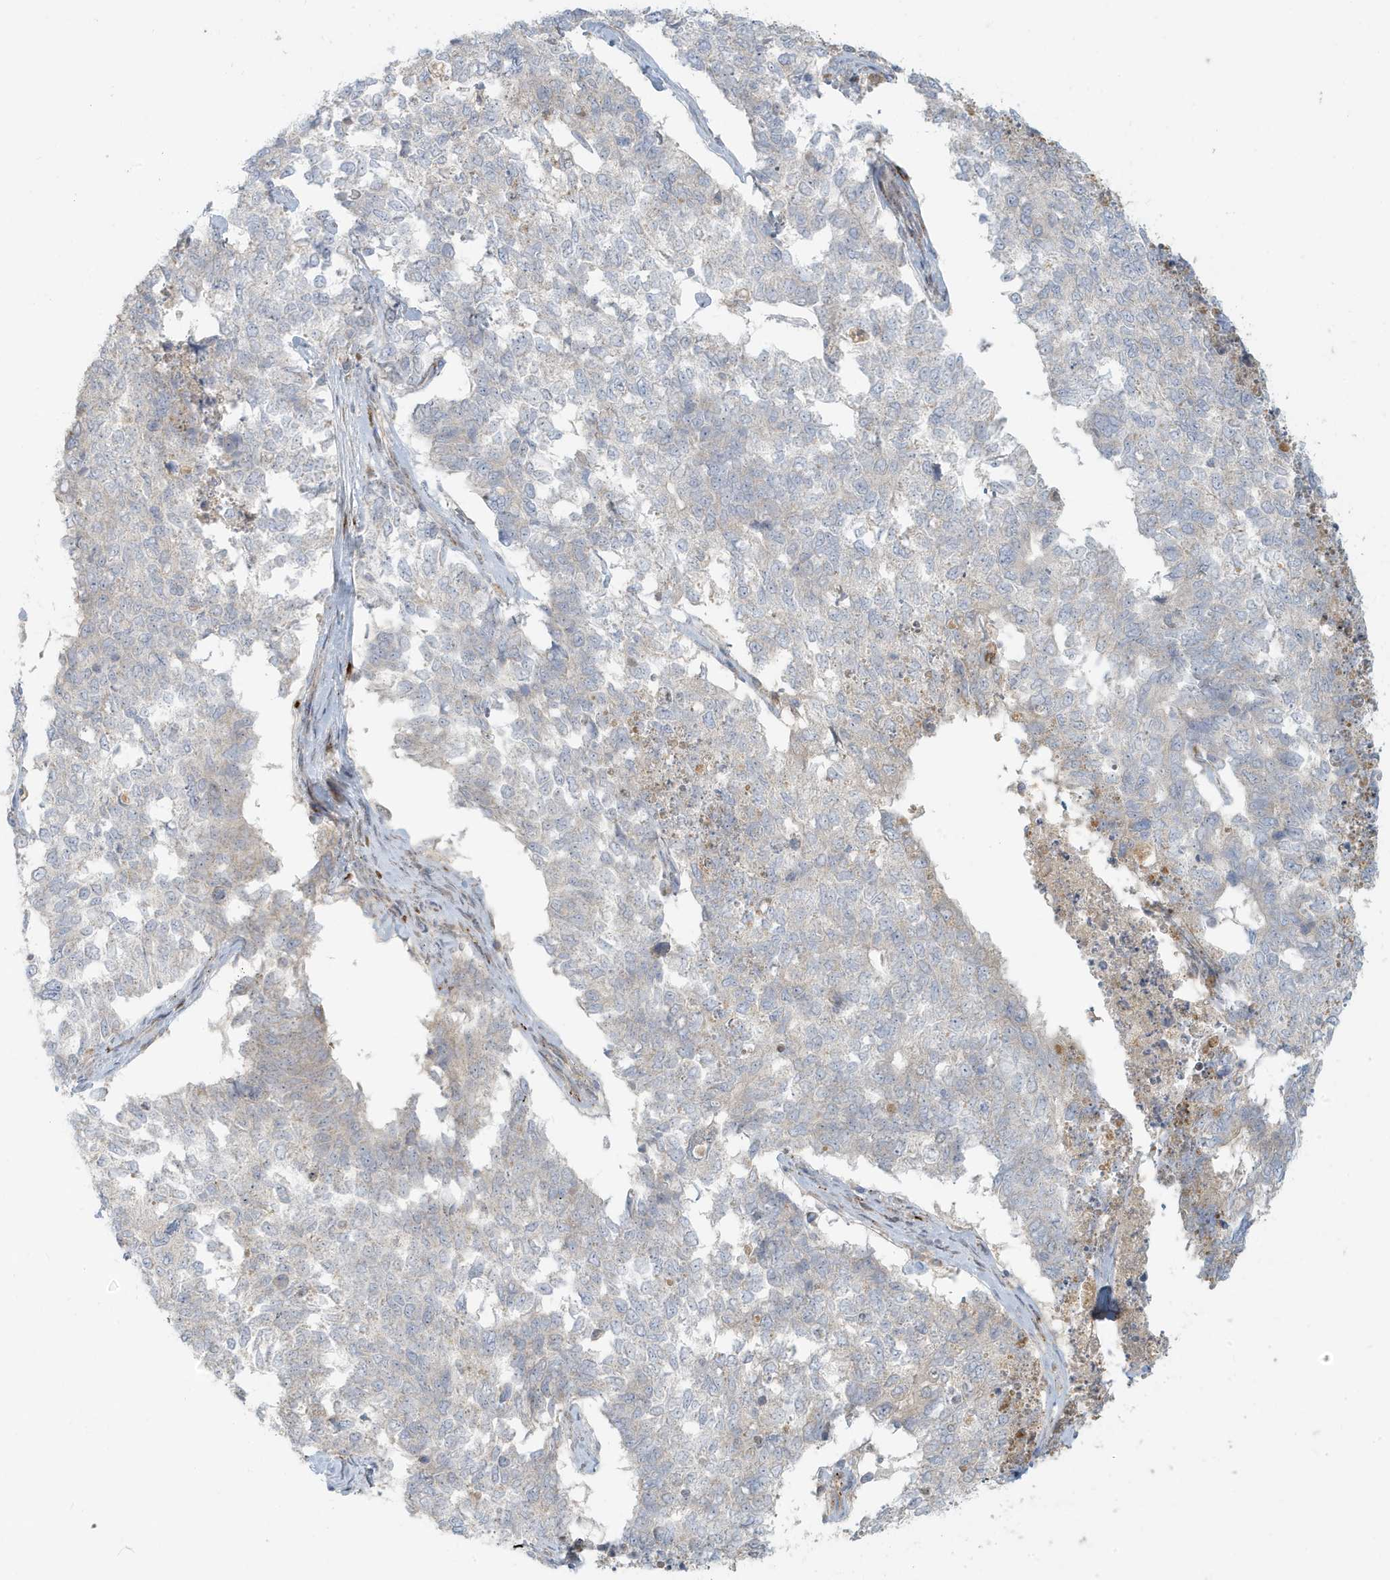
{"staining": {"intensity": "negative", "quantity": "none", "location": "none"}, "tissue": "cervical cancer", "cell_type": "Tumor cells", "image_type": "cancer", "snomed": [{"axis": "morphology", "description": "Squamous cell carcinoma, NOS"}, {"axis": "topography", "description": "Cervix"}], "caption": "Histopathology image shows no significant protein positivity in tumor cells of cervical cancer.", "gene": "MCOLN1", "patient": {"sex": "female", "age": 63}}